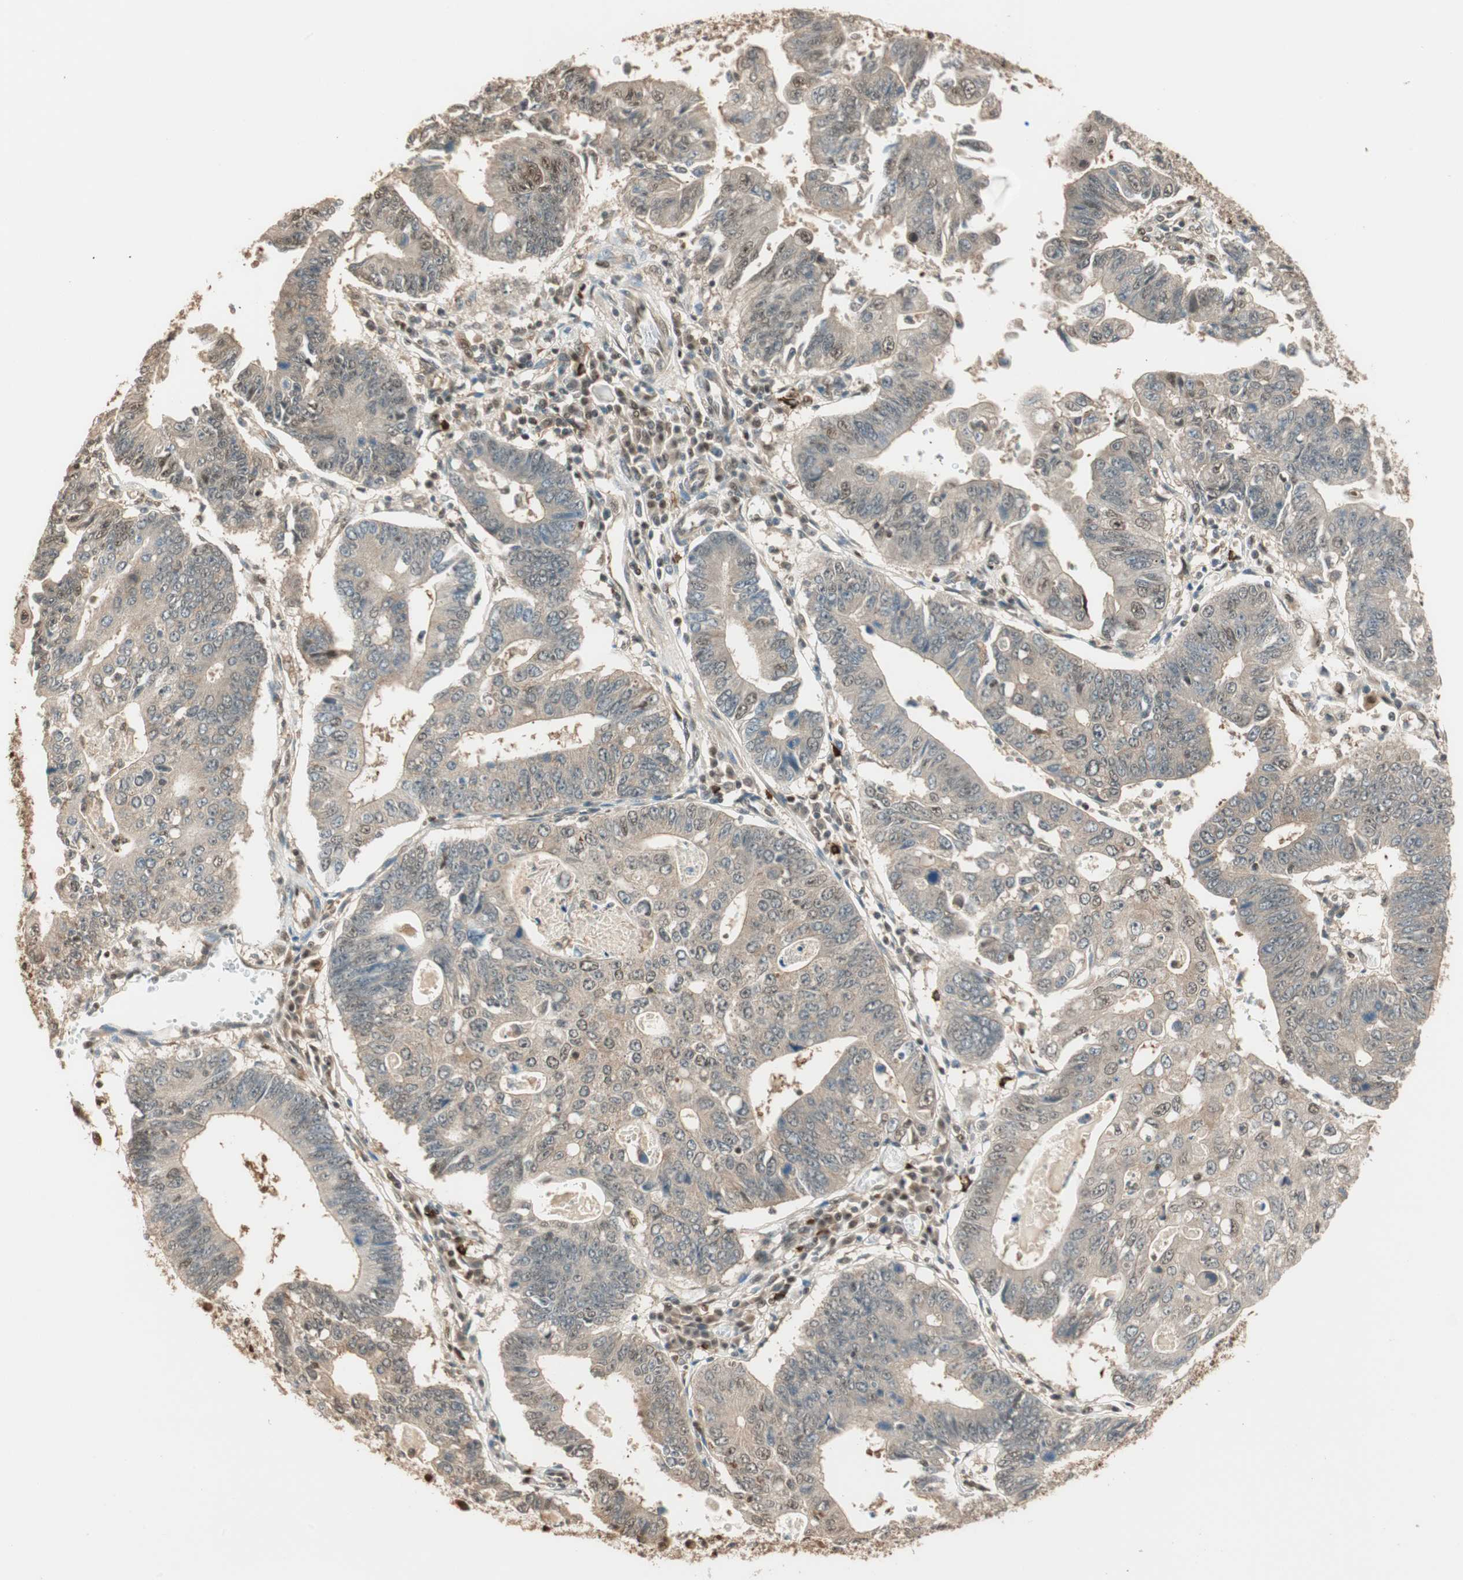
{"staining": {"intensity": "moderate", "quantity": ">75%", "location": "cytoplasmic/membranous,nuclear"}, "tissue": "stomach cancer", "cell_type": "Tumor cells", "image_type": "cancer", "snomed": [{"axis": "morphology", "description": "Adenocarcinoma, NOS"}, {"axis": "topography", "description": "Stomach"}], "caption": "A micrograph showing moderate cytoplasmic/membranous and nuclear positivity in about >75% of tumor cells in adenocarcinoma (stomach), as visualized by brown immunohistochemical staining.", "gene": "ZNF443", "patient": {"sex": "male", "age": 59}}